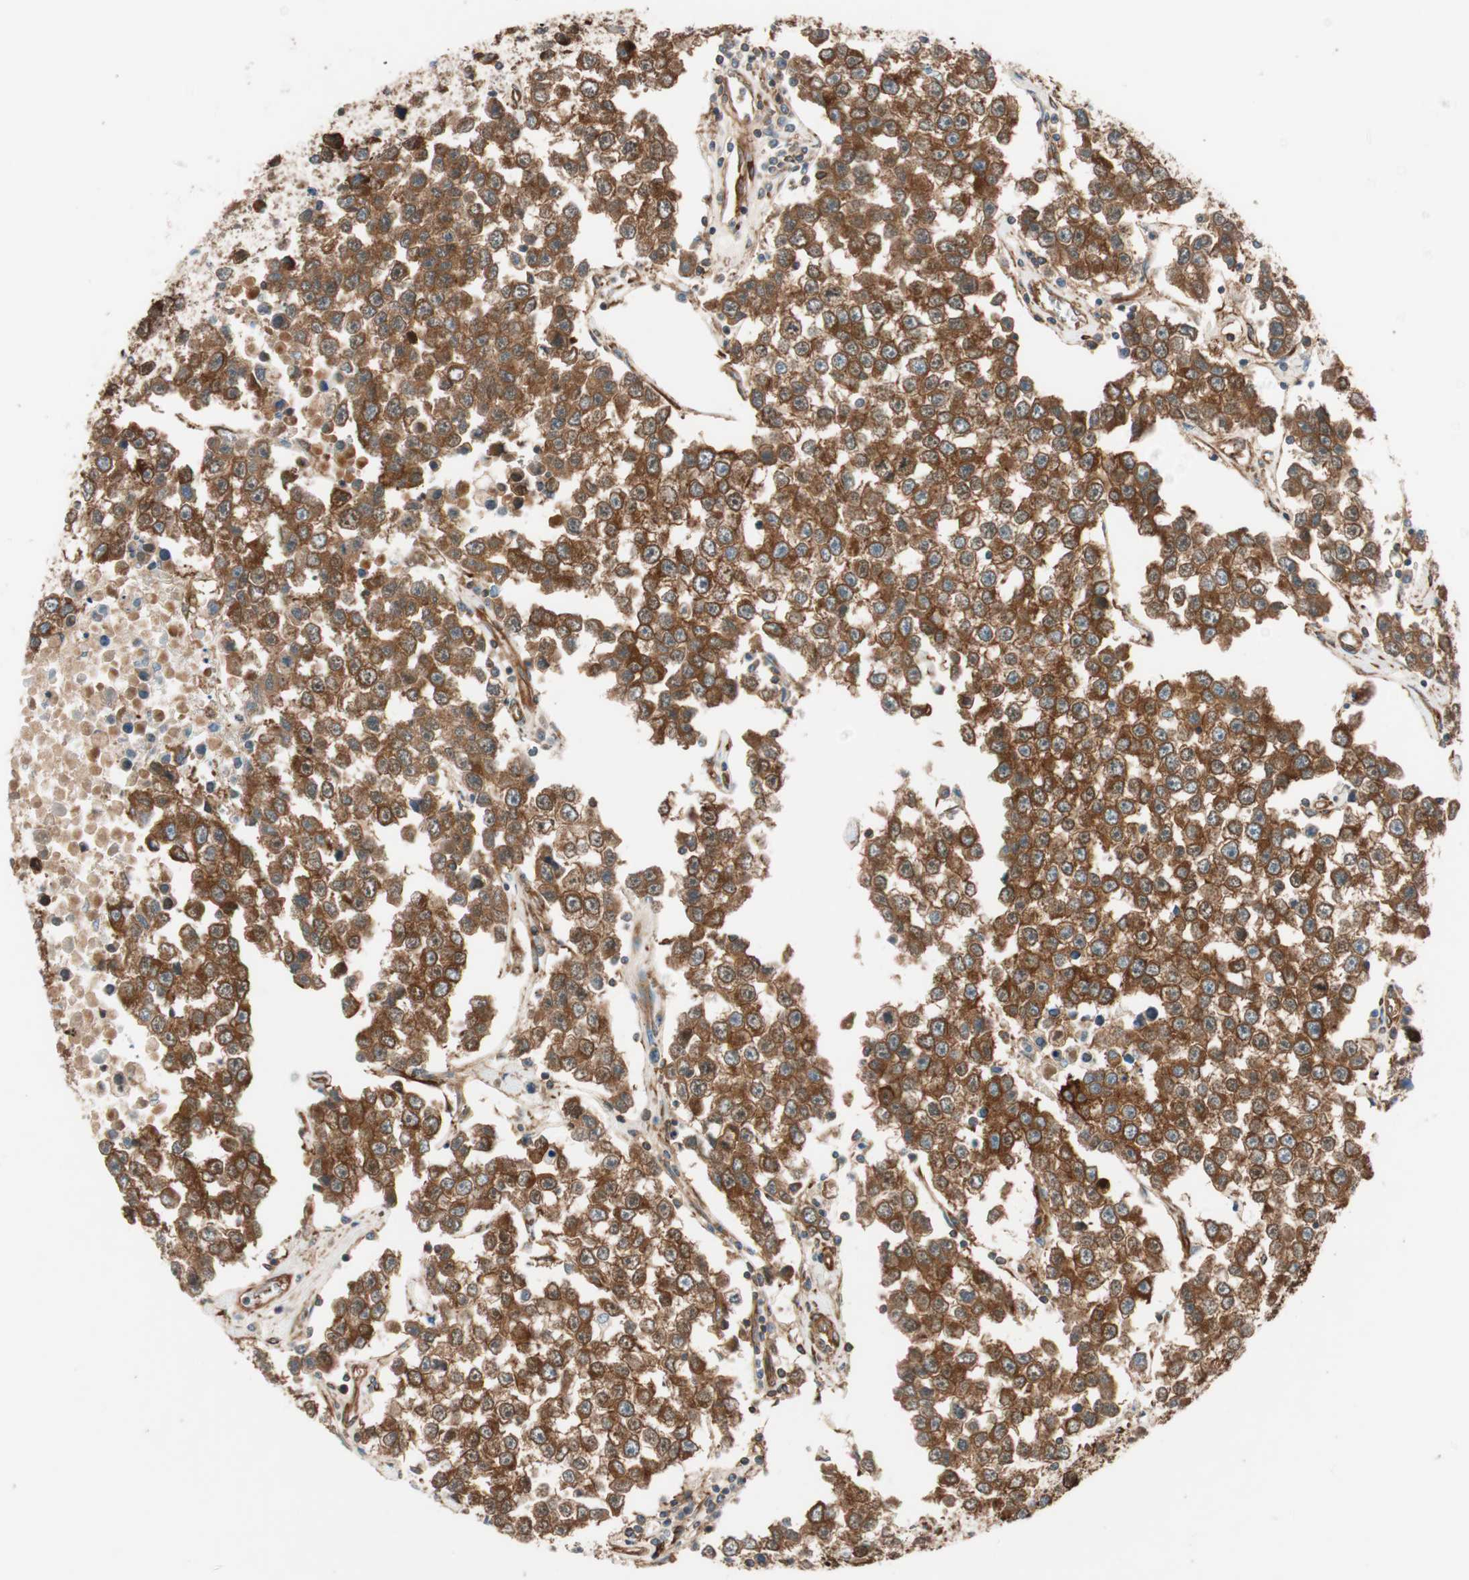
{"staining": {"intensity": "strong", "quantity": ">75%", "location": "cytoplasmic/membranous"}, "tissue": "testis cancer", "cell_type": "Tumor cells", "image_type": "cancer", "snomed": [{"axis": "morphology", "description": "Seminoma, NOS"}, {"axis": "morphology", "description": "Carcinoma, Embryonal, NOS"}, {"axis": "topography", "description": "Testis"}], "caption": "Protein expression analysis of testis seminoma exhibits strong cytoplasmic/membranous expression in approximately >75% of tumor cells.", "gene": "WASL", "patient": {"sex": "male", "age": 52}}